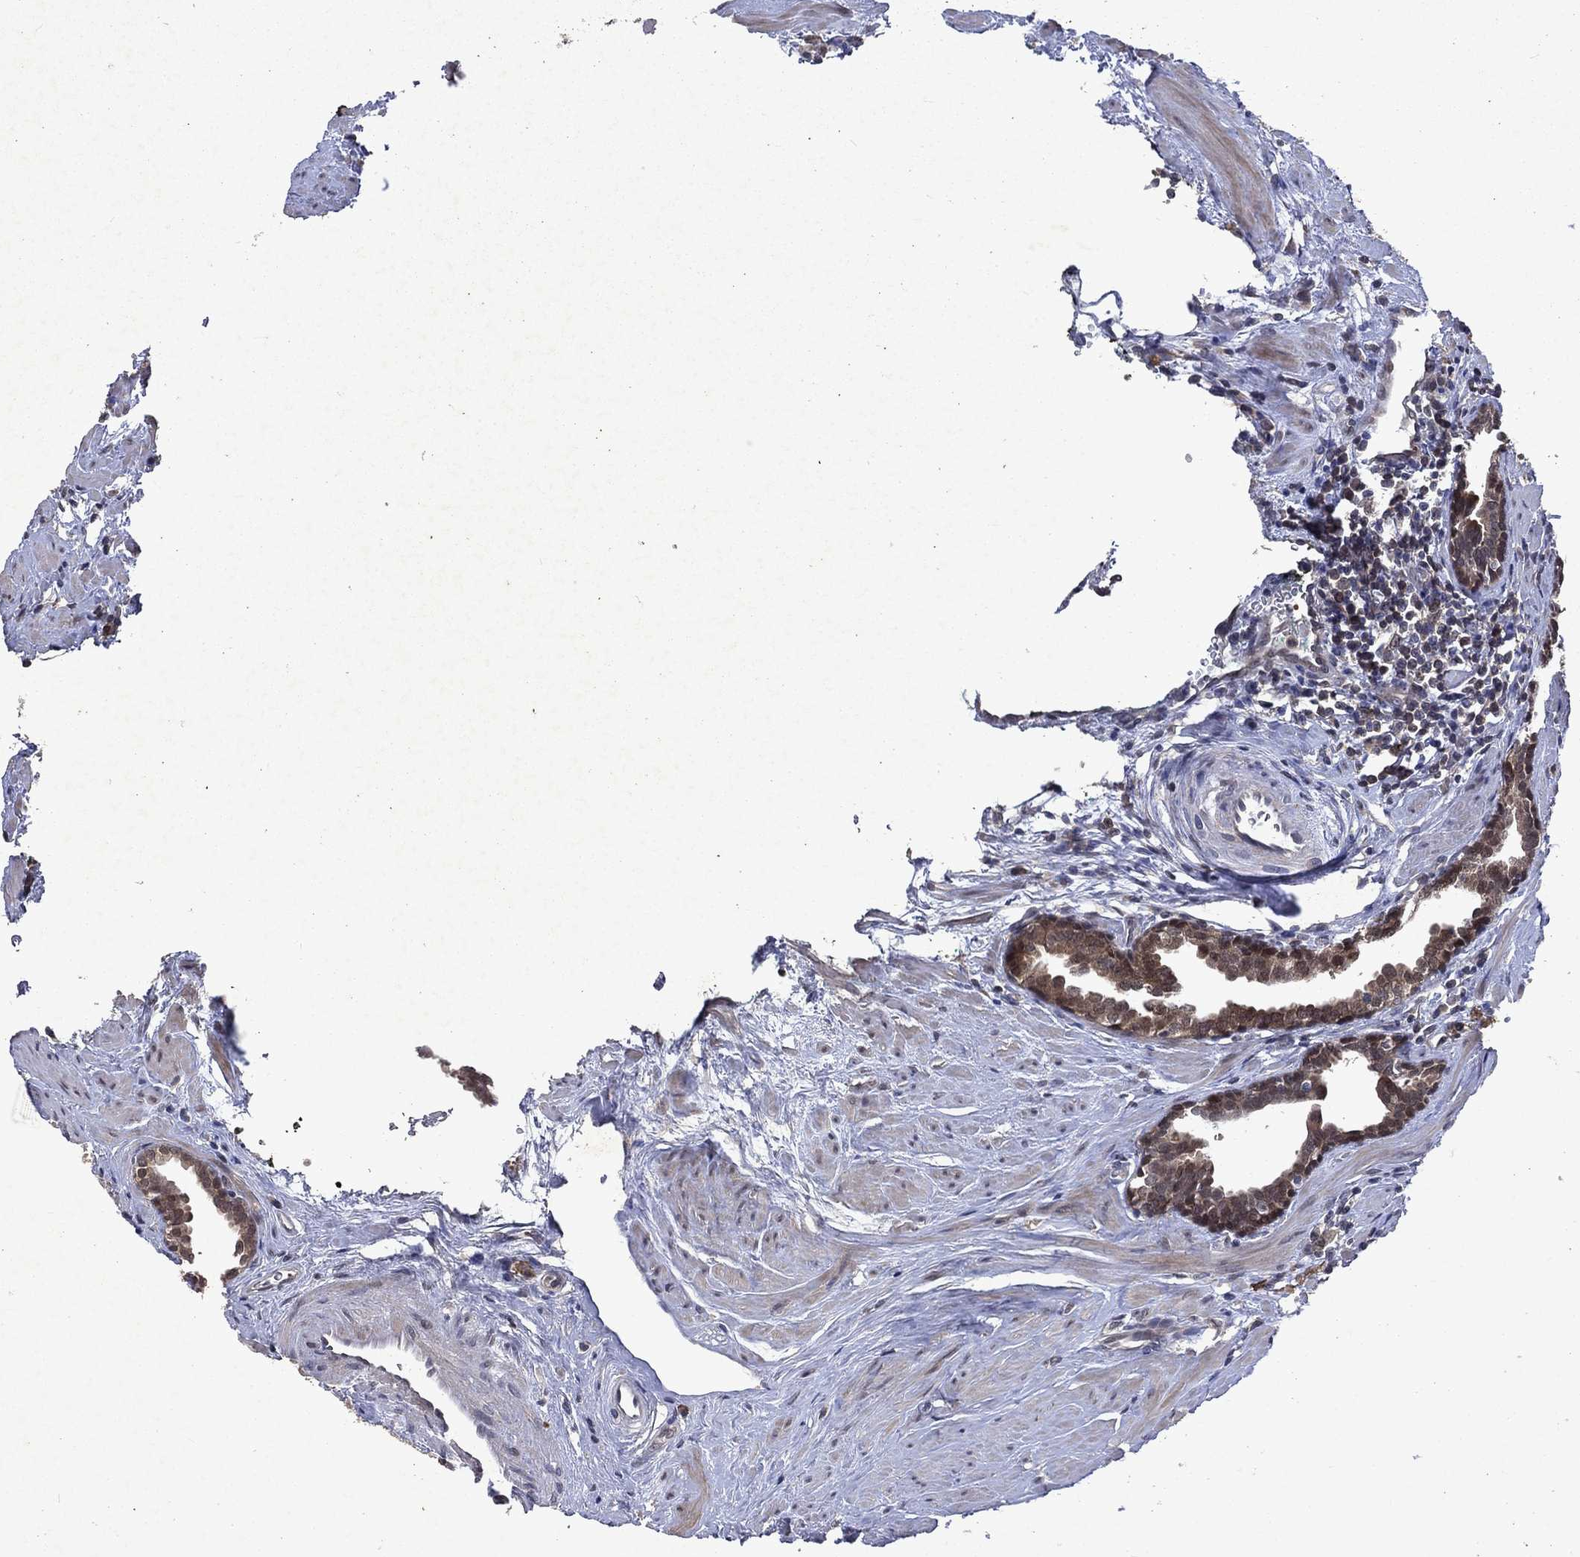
{"staining": {"intensity": "moderate", "quantity": "<25%", "location": "cytoplasmic/membranous"}, "tissue": "prostate cancer", "cell_type": "Tumor cells", "image_type": "cancer", "snomed": [{"axis": "morphology", "description": "Adenocarcinoma, NOS"}, {"axis": "morphology", "description": "Adenocarcinoma, High grade"}, {"axis": "topography", "description": "Prostate"}], "caption": "Brown immunohistochemical staining in human prostate cancer (high-grade adenocarcinoma) exhibits moderate cytoplasmic/membranous staining in about <25% of tumor cells.", "gene": "MTAP", "patient": {"sex": "male", "age": 64}}